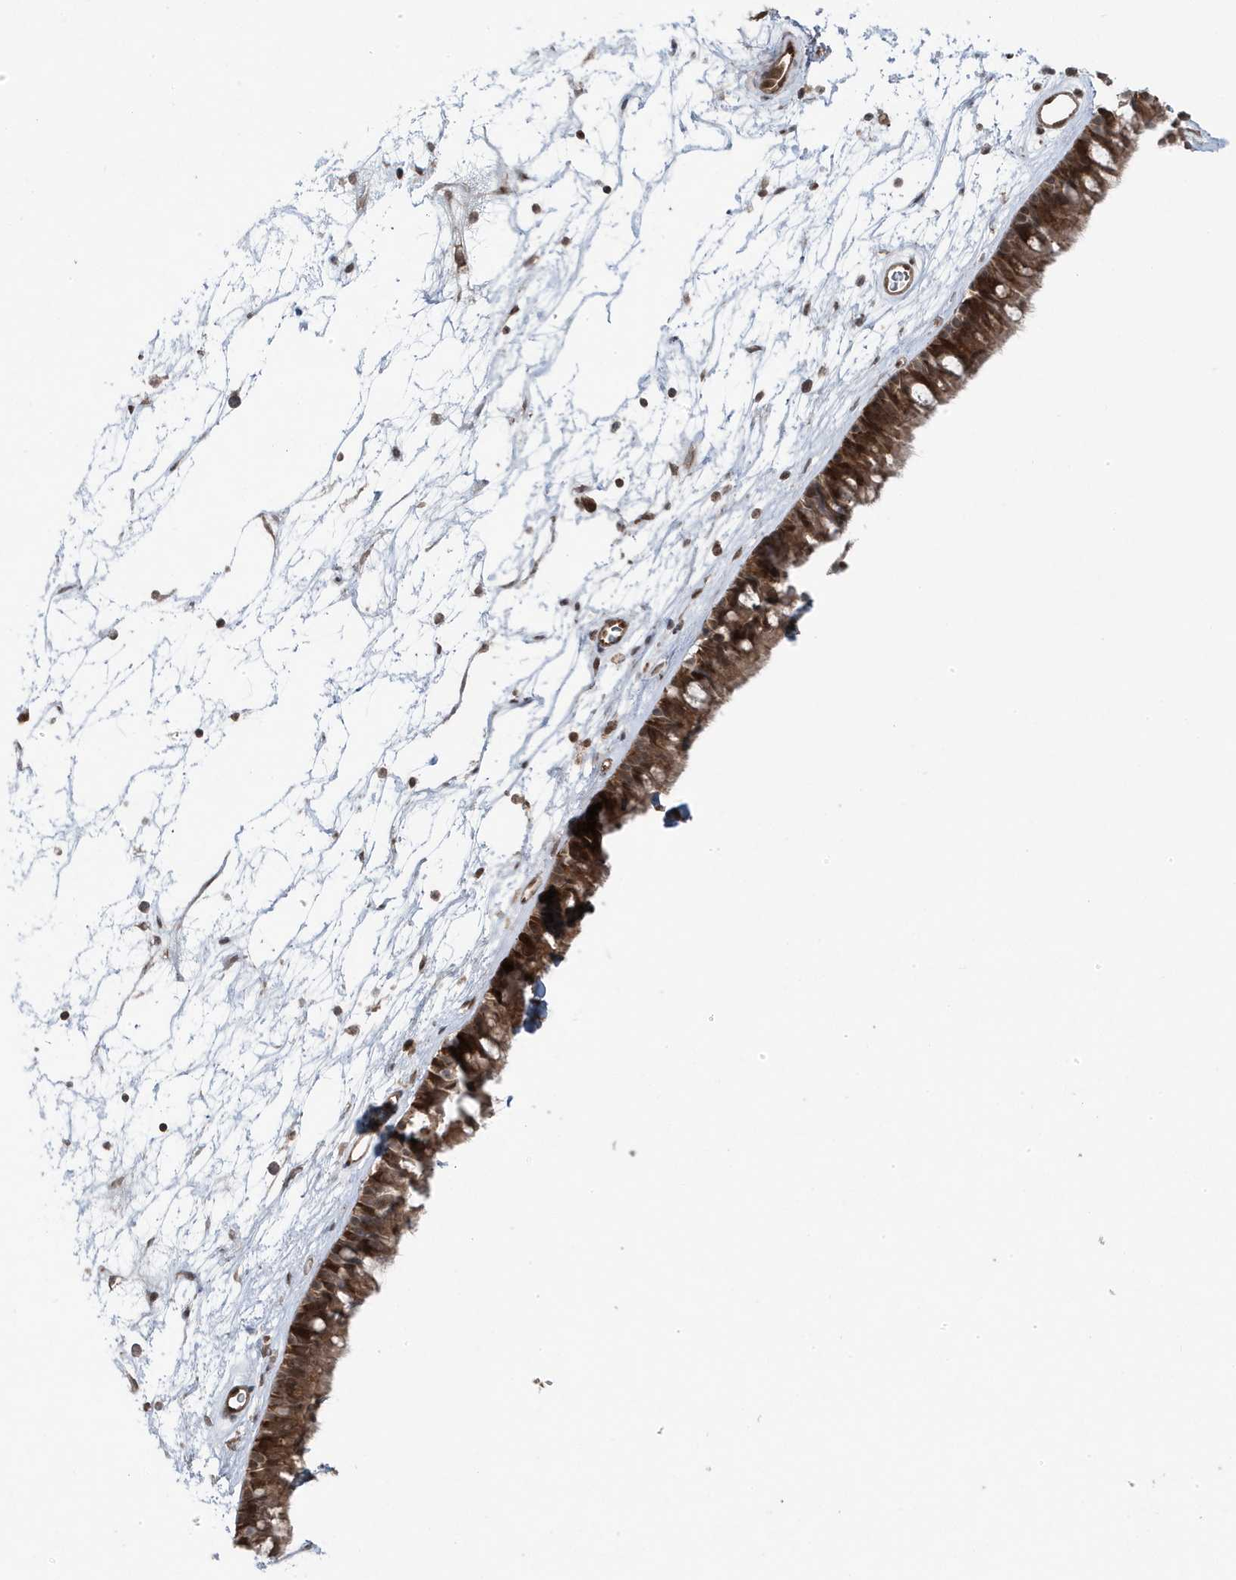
{"staining": {"intensity": "moderate", "quantity": ">75%", "location": "cytoplasmic/membranous"}, "tissue": "nasopharynx", "cell_type": "Respiratory epithelial cells", "image_type": "normal", "snomed": [{"axis": "morphology", "description": "Normal tissue, NOS"}, {"axis": "topography", "description": "Nasopharynx"}], "caption": "A medium amount of moderate cytoplasmic/membranous expression is appreciated in approximately >75% of respiratory epithelial cells in unremarkable nasopharynx.", "gene": "MAPK1IP1L", "patient": {"sex": "male", "age": 64}}